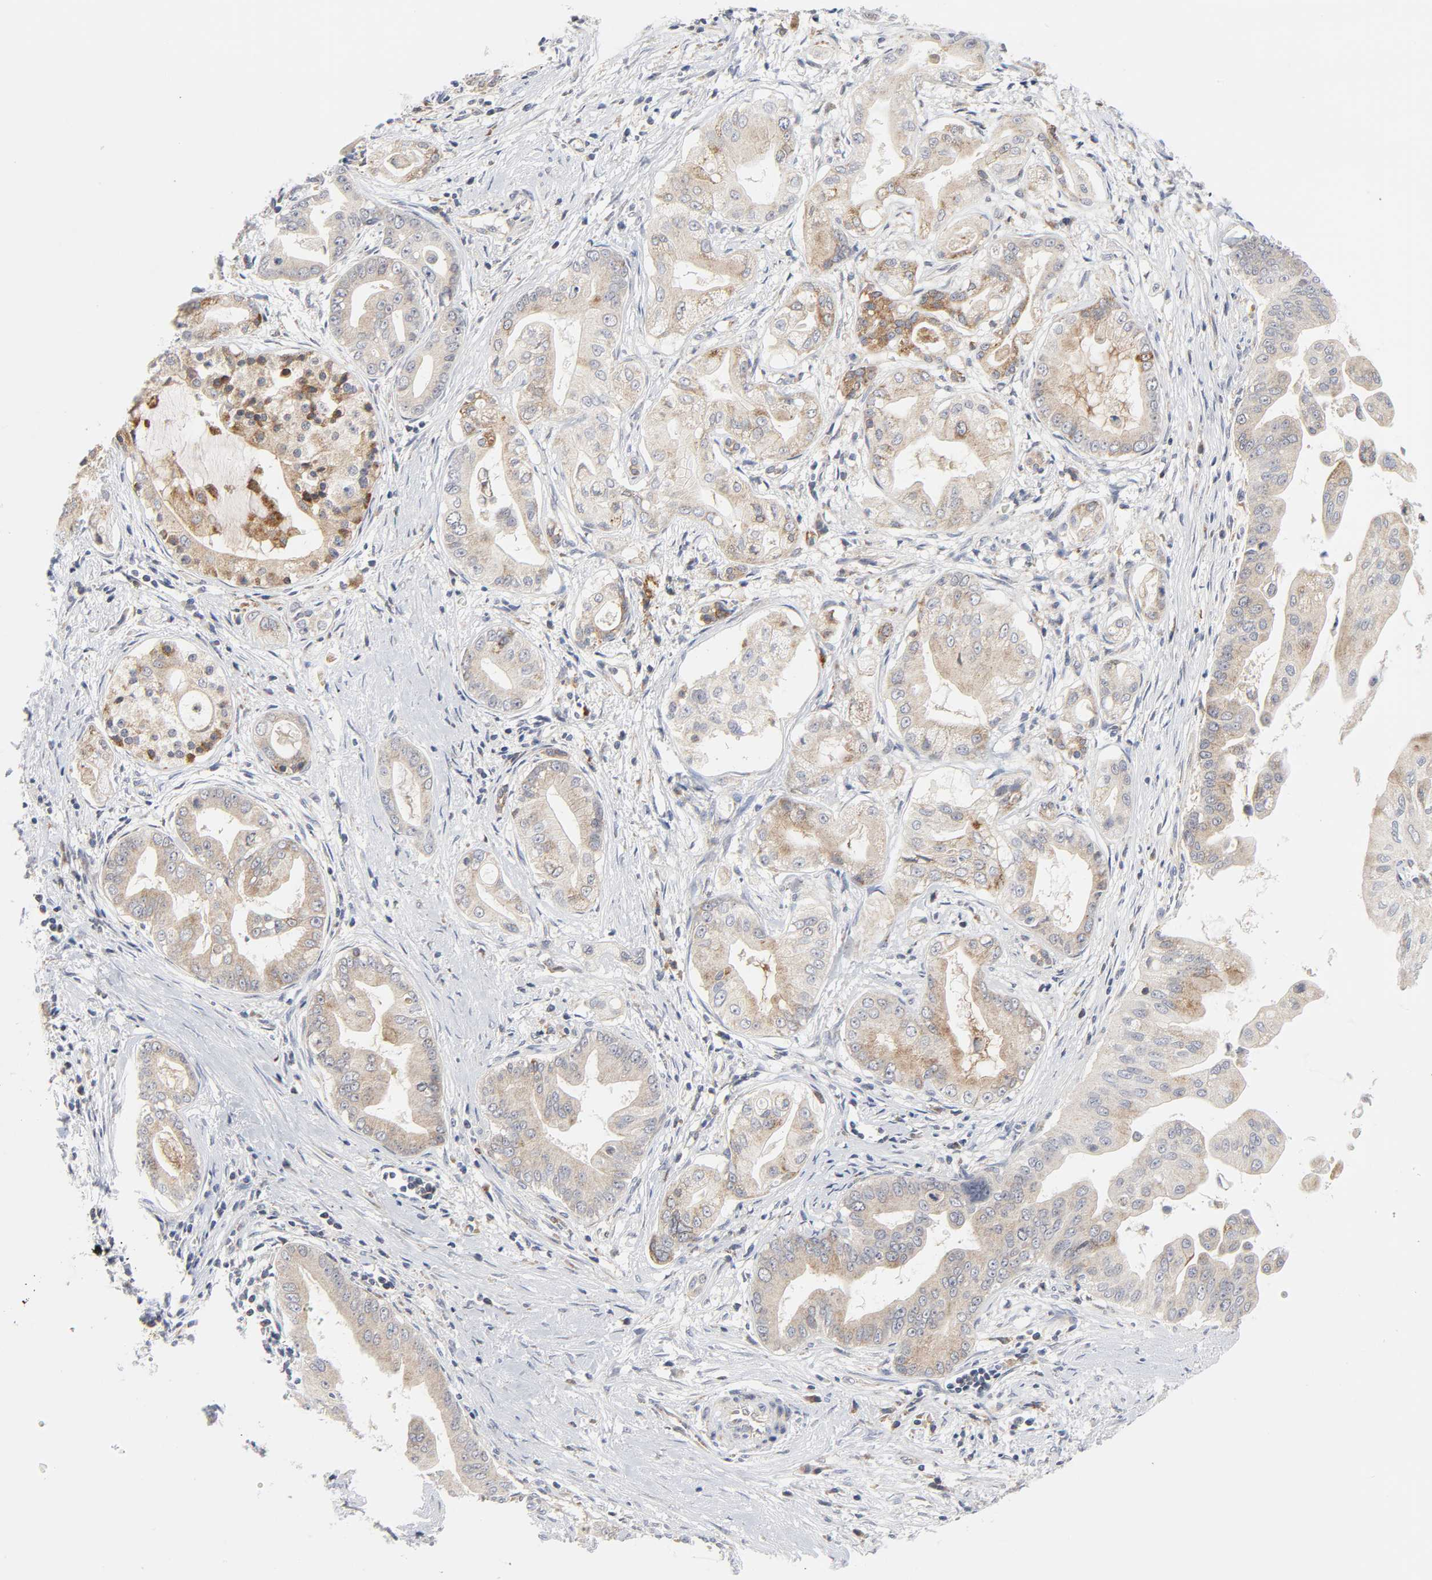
{"staining": {"intensity": "moderate", "quantity": ">75%", "location": "cytoplasmic/membranous"}, "tissue": "pancreatic cancer", "cell_type": "Tumor cells", "image_type": "cancer", "snomed": [{"axis": "morphology", "description": "Adenocarcinoma, NOS"}, {"axis": "topography", "description": "Pancreas"}], "caption": "Immunohistochemistry (IHC) micrograph of neoplastic tissue: human pancreatic adenocarcinoma stained using immunohistochemistry (IHC) demonstrates medium levels of moderate protein expression localized specifically in the cytoplasmic/membranous of tumor cells, appearing as a cytoplasmic/membranous brown color.", "gene": "BAX", "patient": {"sex": "female", "age": 75}}